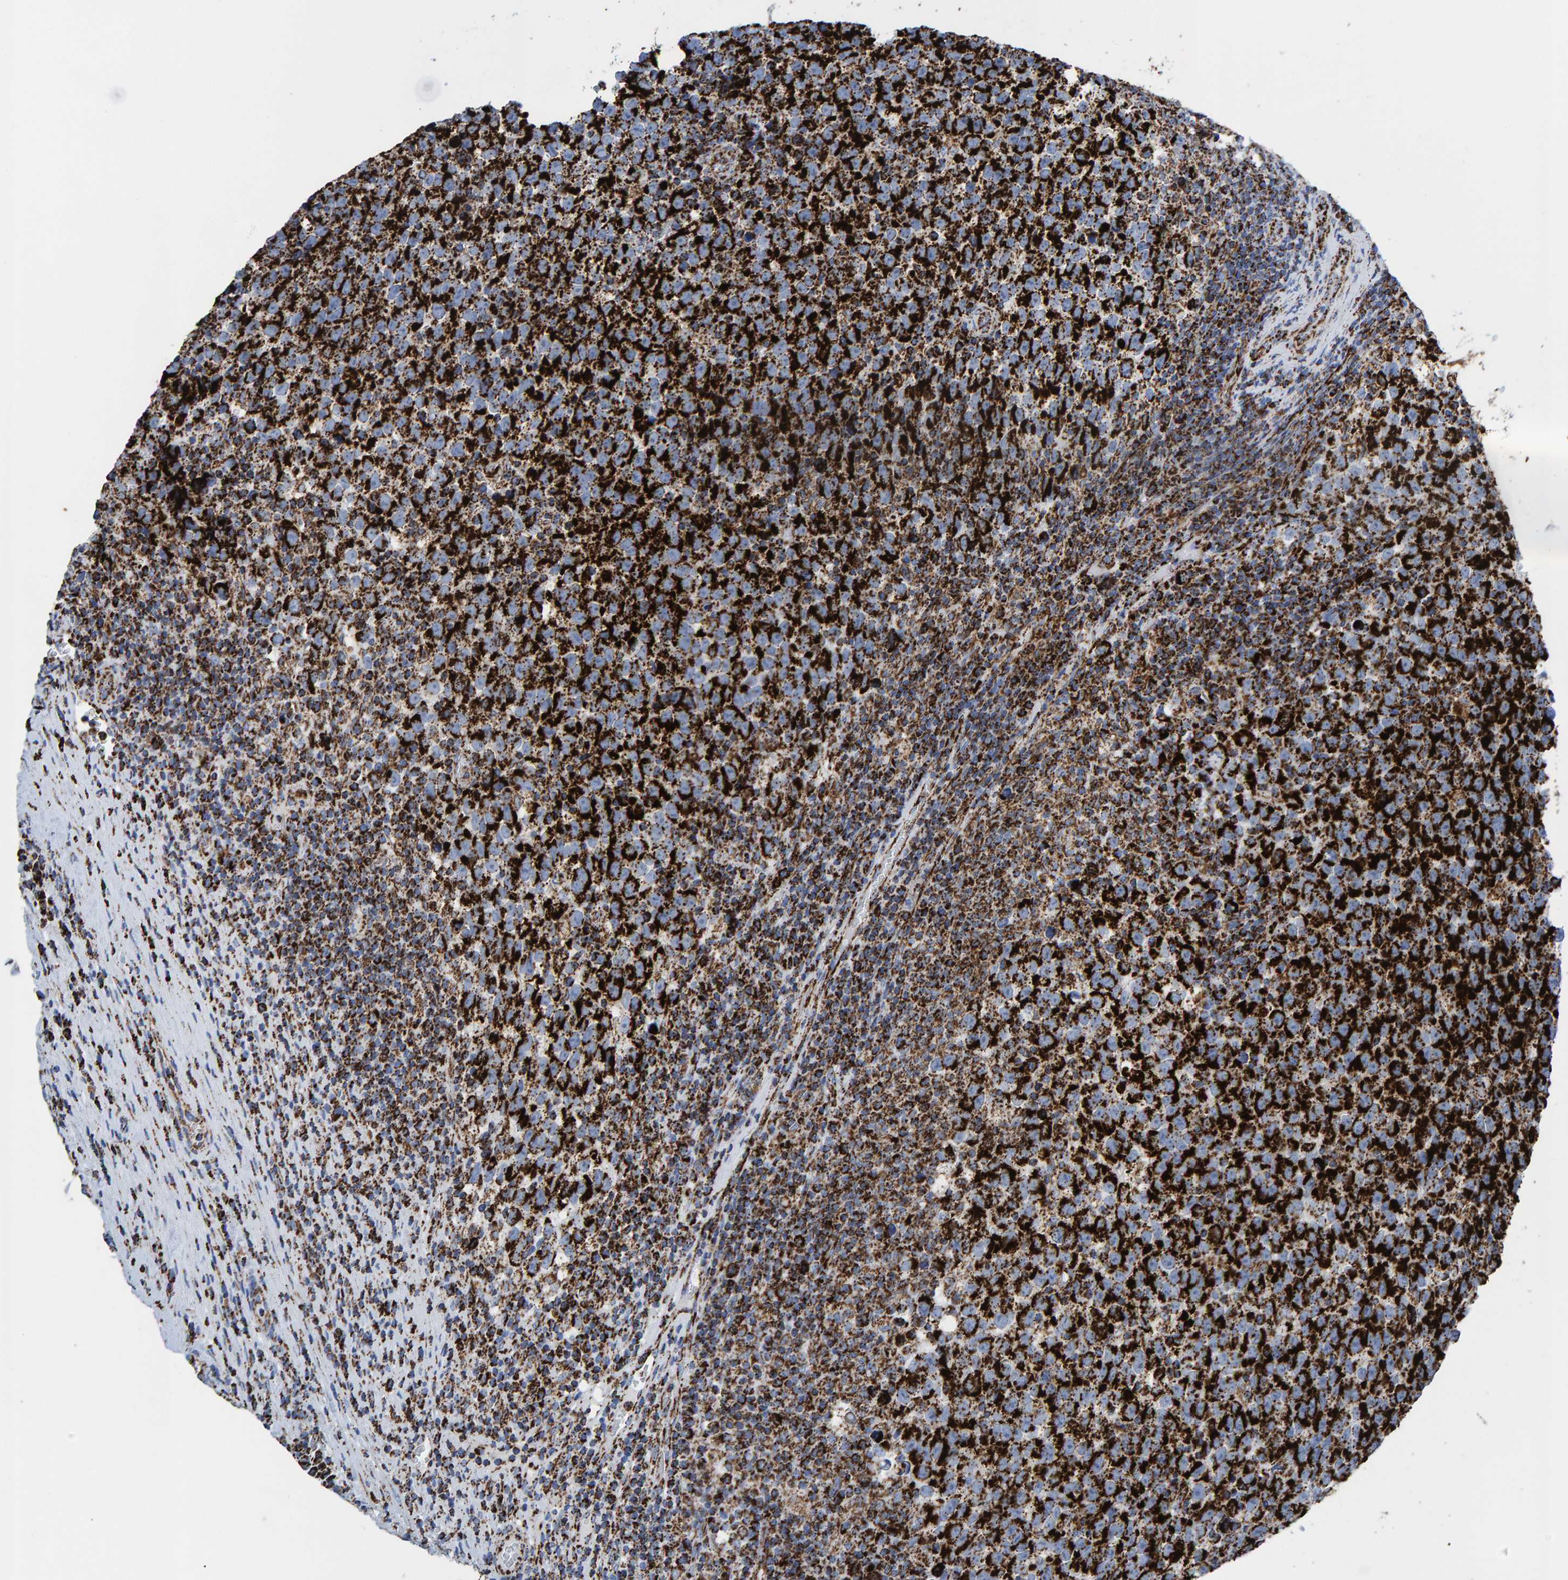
{"staining": {"intensity": "strong", "quantity": ">75%", "location": "cytoplasmic/membranous"}, "tissue": "testis cancer", "cell_type": "Tumor cells", "image_type": "cancer", "snomed": [{"axis": "morphology", "description": "Normal tissue, NOS"}, {"axis": "morphology", "description": "Seminoma, NOS"}, {"axis": "topography", "description": "Testis"}], "caption": "Protein expression by immunohistochemistry (IHC) exhibits strong cytoplasmic/membranous expression in about >75% of tumor cells in testis cancer (seminoma). (Brightfield microscopy of DAB IHC at high magnification).", "gene": "ENSG00000262660", "patient": {"sex": "male", "age": 43}}